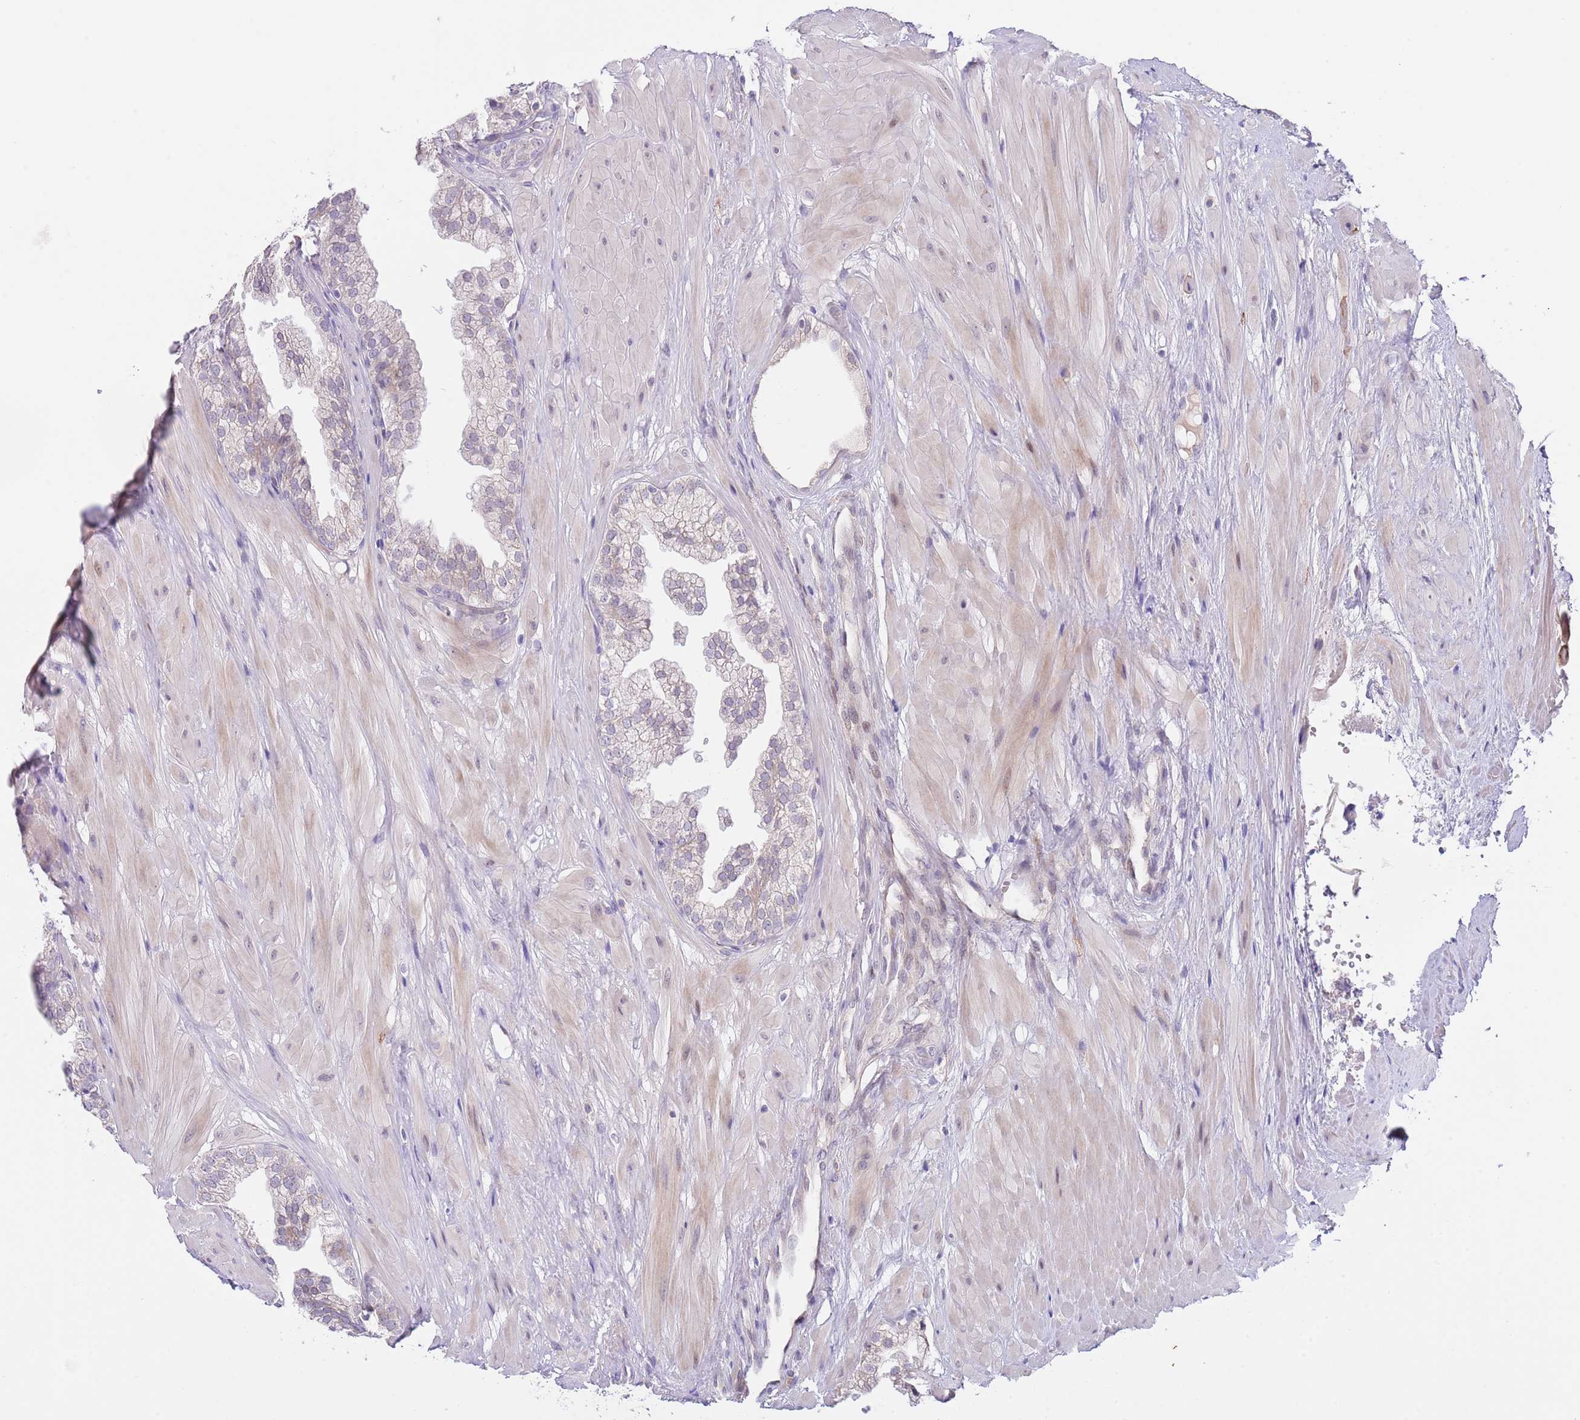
{"staining": {"intensity": "weak", "quantity": "<25%", "location": "cytoplasmic/membranous"}, "tissue": "prostate", "cell_type": "Glandular cells", "image_type": "normal", "snomed": [{"axis": "morphology", "description": "Normal tissue, NOS"}, {"axis": "topography", "description": "Prostate"}, {"axis": "topography", "description": "Peripheral nerve tissue"}], "caption": "A high-resolution histopathology image shows immunohistochemistry staining of unremarkable prostate, which exhibits no significant staining in glandular cells. (DAB (3,3'-diaminobenzidine) immunohistochemistry with hematoxylin counter stain).", "gene": "AP1S2", "patient": {"sex": "male", "age": 55}}